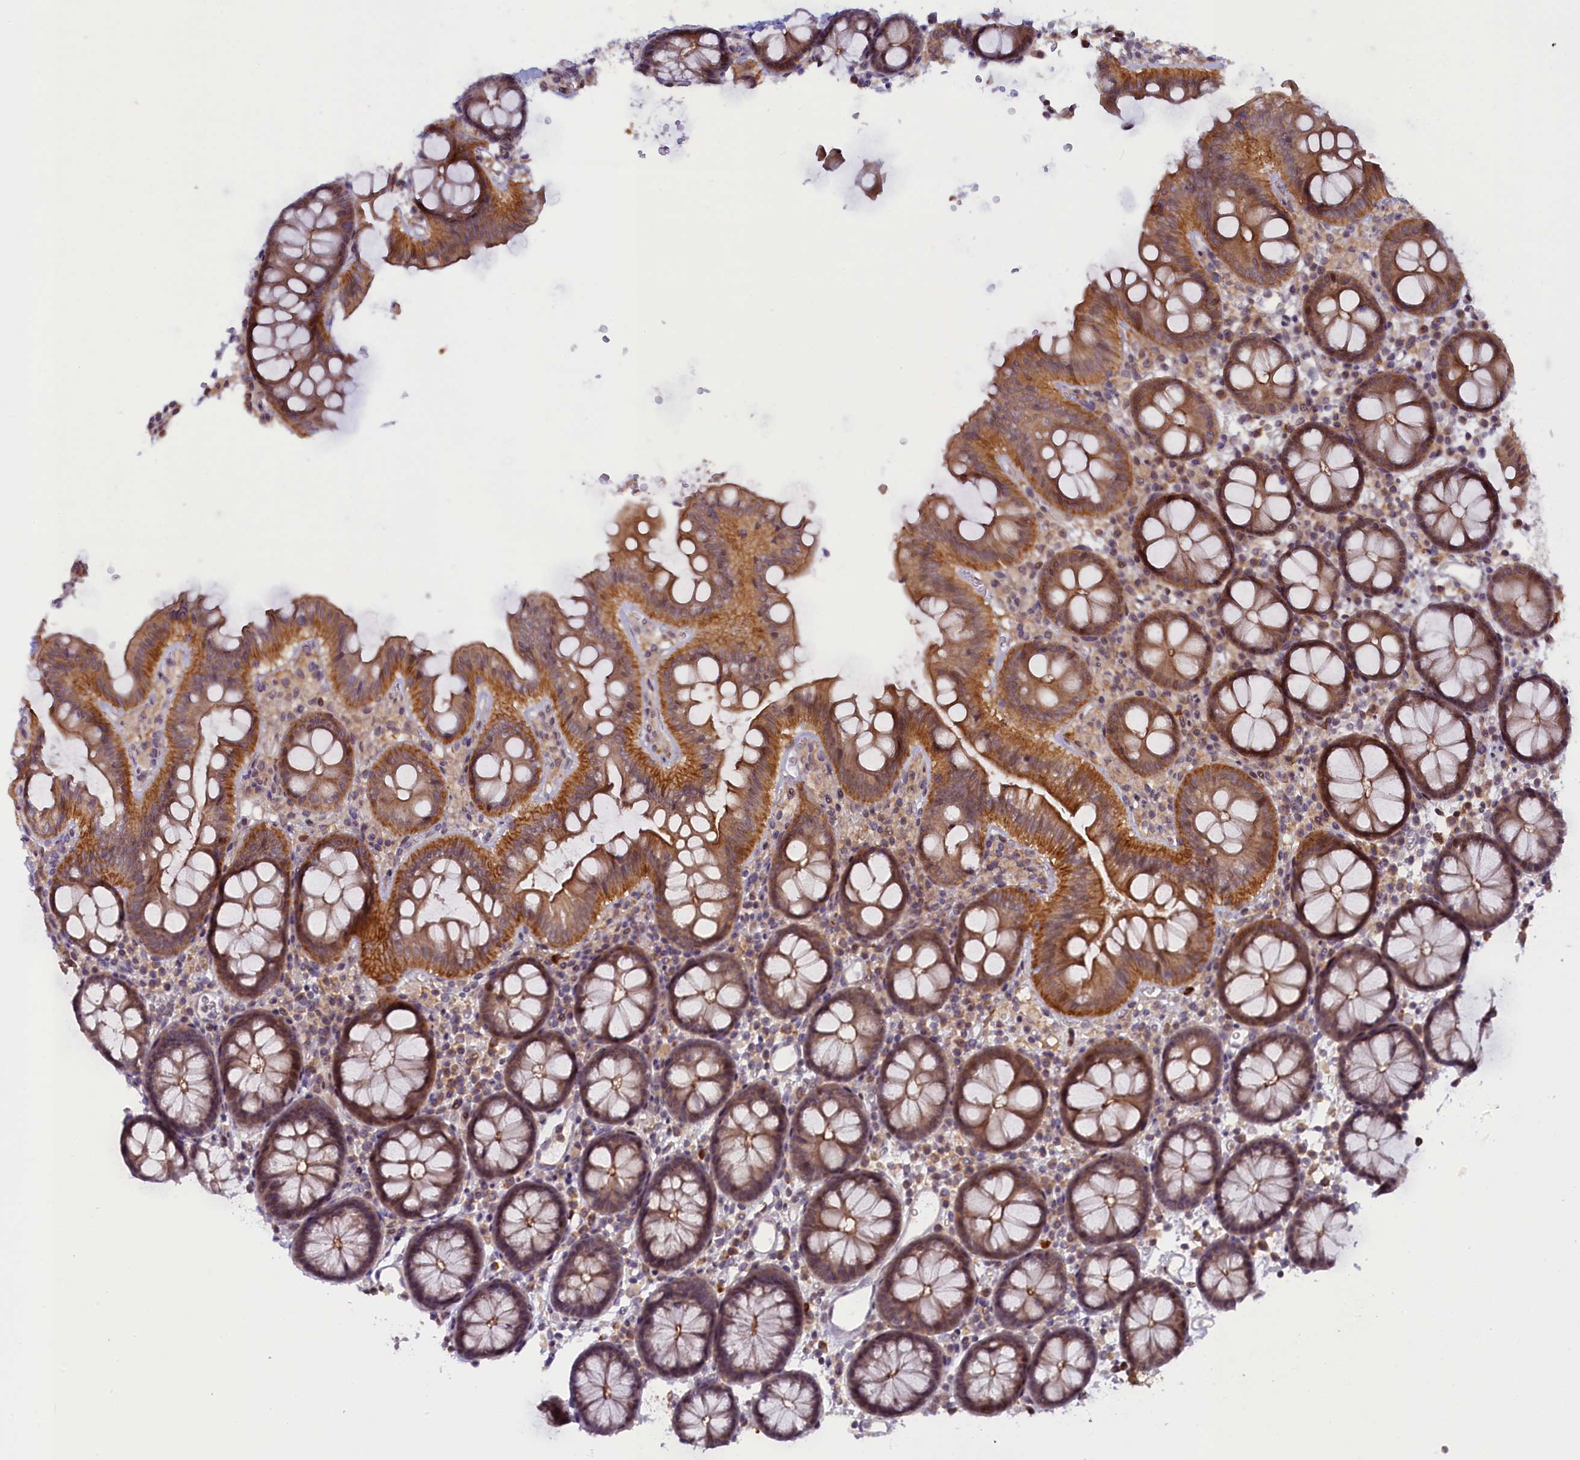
{"staining": {"intensity": "weak", "quantity": ">75%", "location": "cytoplasmic/membranous"}, "tissue": "colon", "cell_type": "Endothelial cells", "image_type": "normal", "snomed": [{"axis": "morphology", "description": "Normal tissue, NOS"}, {"axis": "topography", "description": "Colon"}], "caption": "Colon stained for a protein displays weak cytoplasmic/membranous positivity in endothelial cells. (IHC, brightfield microscopy, high magnification).", "gene": "CCL23", "patient": {"sex": "male", "age": 75}}